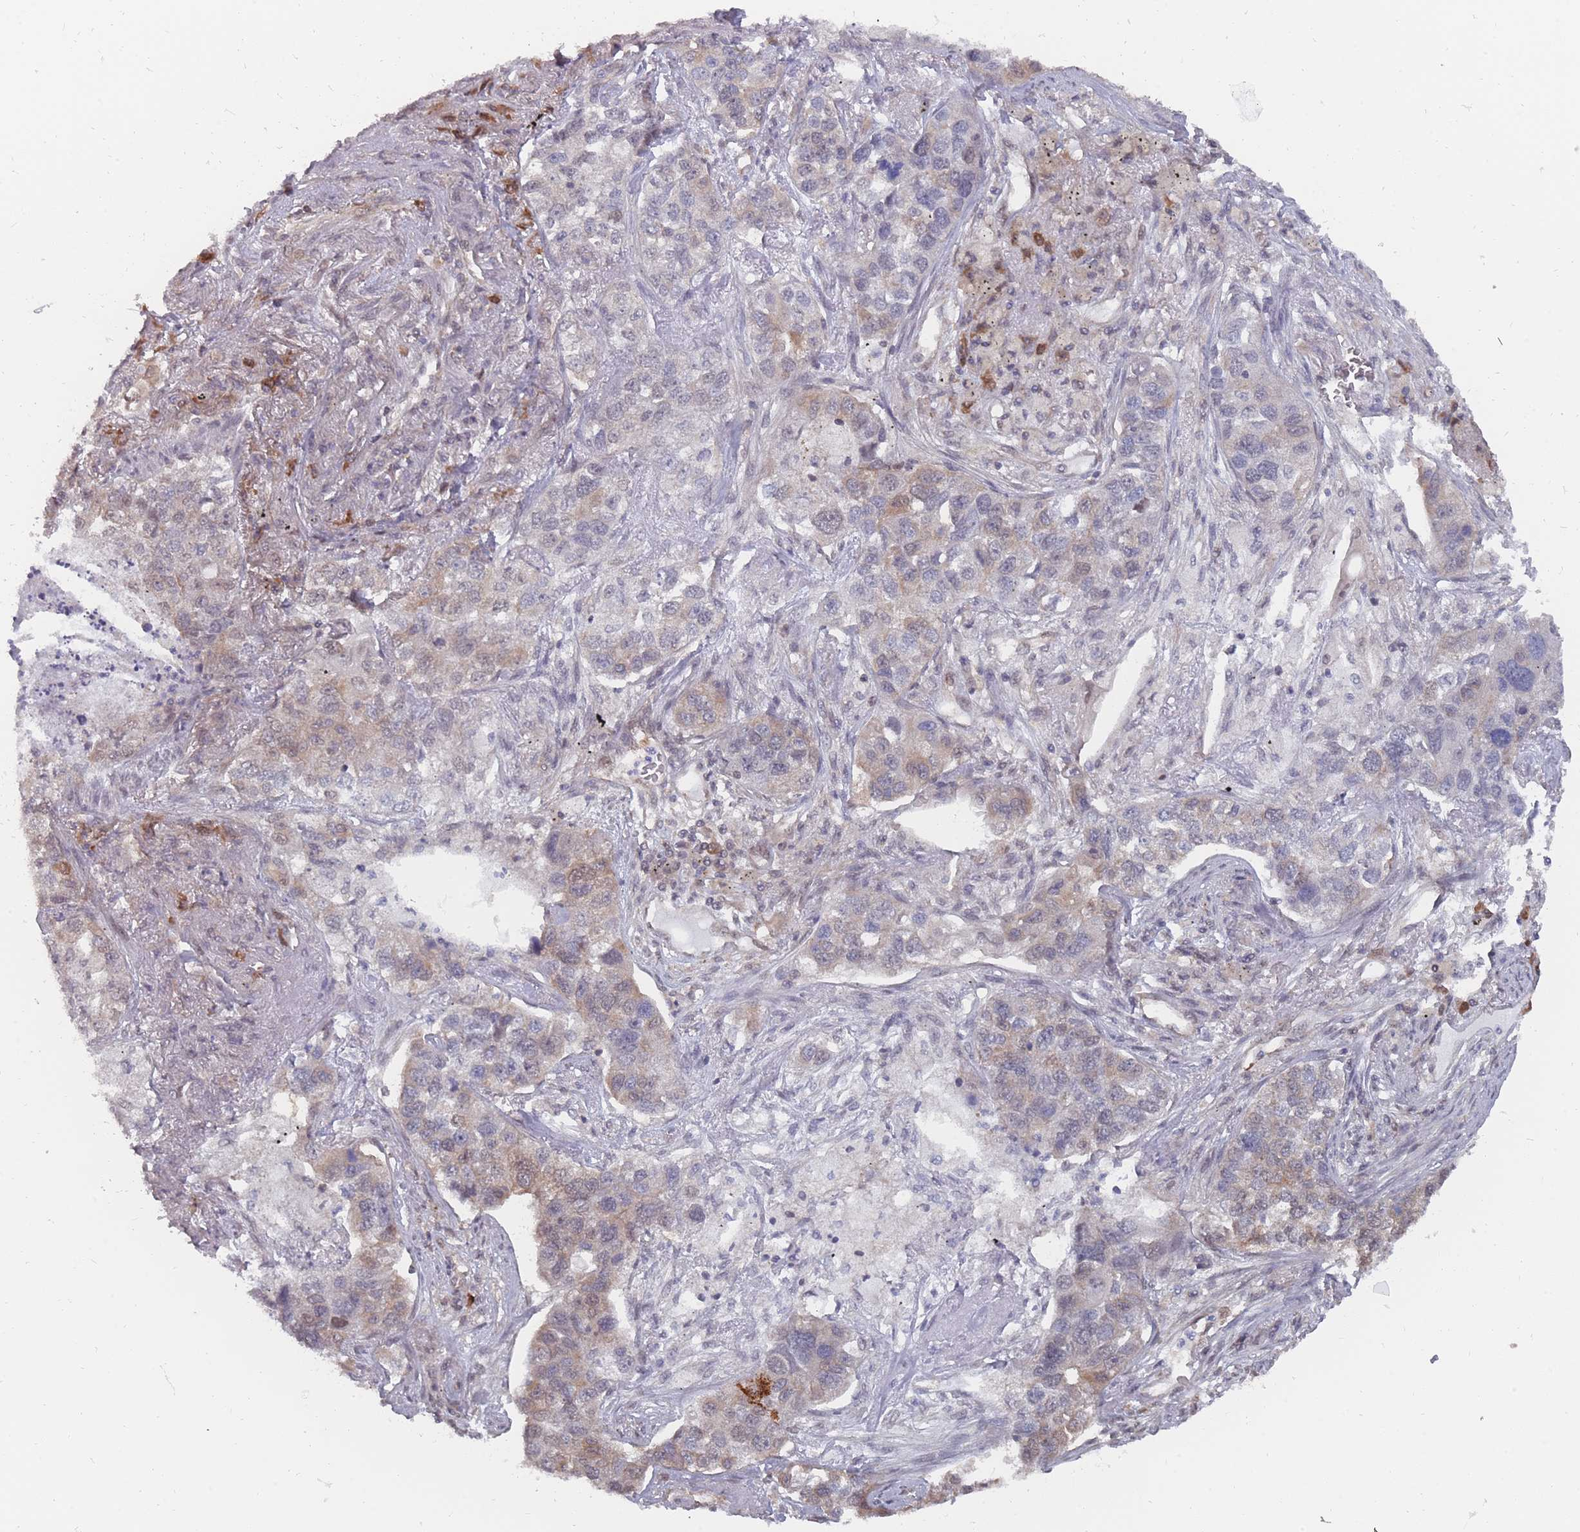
{"staining": {"intensity": "weak", "quantity": "<25%", "location": "cytoplasmic/membranous,nuclear"}, "tissue": "lung cancer", "cell_type": "Tumor cells", "image_type": "cancer", "snomed": [{"axis": "morphology", "description": "Adenocarcinoma, NOS"}, {"axis": "topography", "description": "Lung"}], "caption": "This is a histopathology image of IHC staining of lung cancer, which shows no staining in tumor cells.", "gene": "NKD1", "patient": {"sex": "male", "age": 49}}